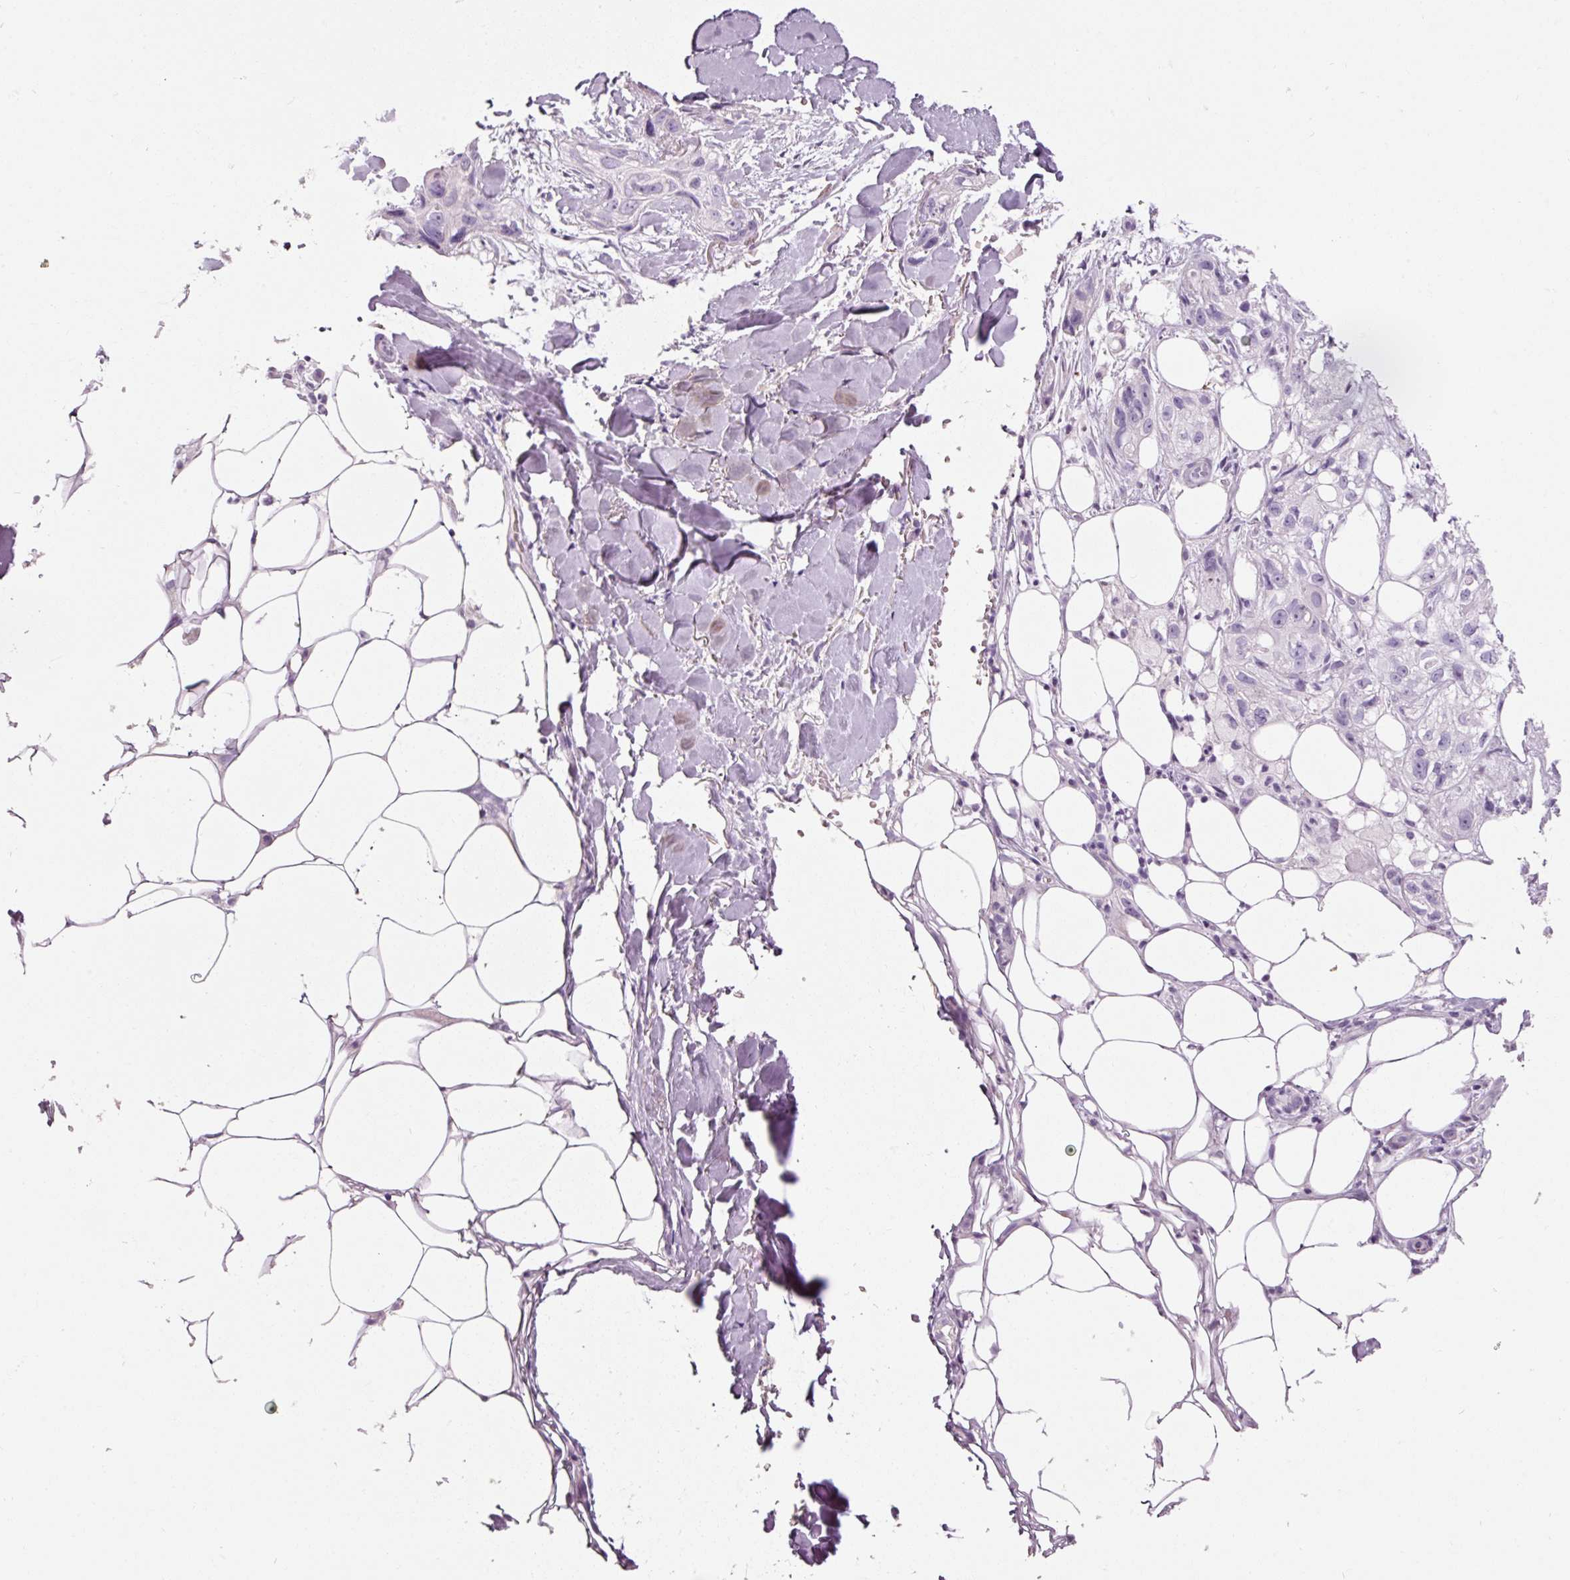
{"staining": {"intensity": "negative", "quantity": "none", "location": "none"}, "tissue": "skin cancer", "cell_type": "Tumor cells", "image_type": "cancer", "snomed": [{"axis": "morphology", "description": "Normal tissue, NOS"}, {"axis": "morphology", "description": "Squamous cell carcinoma, NOS"}, {"axis": "topography", "description": "Skin"}], "caption": "Tumor cells show no significant positivity in skin squamous cell carcinoma.", "gene": "MUC5AC", "patient": {"sex": "male", "age": 72}}